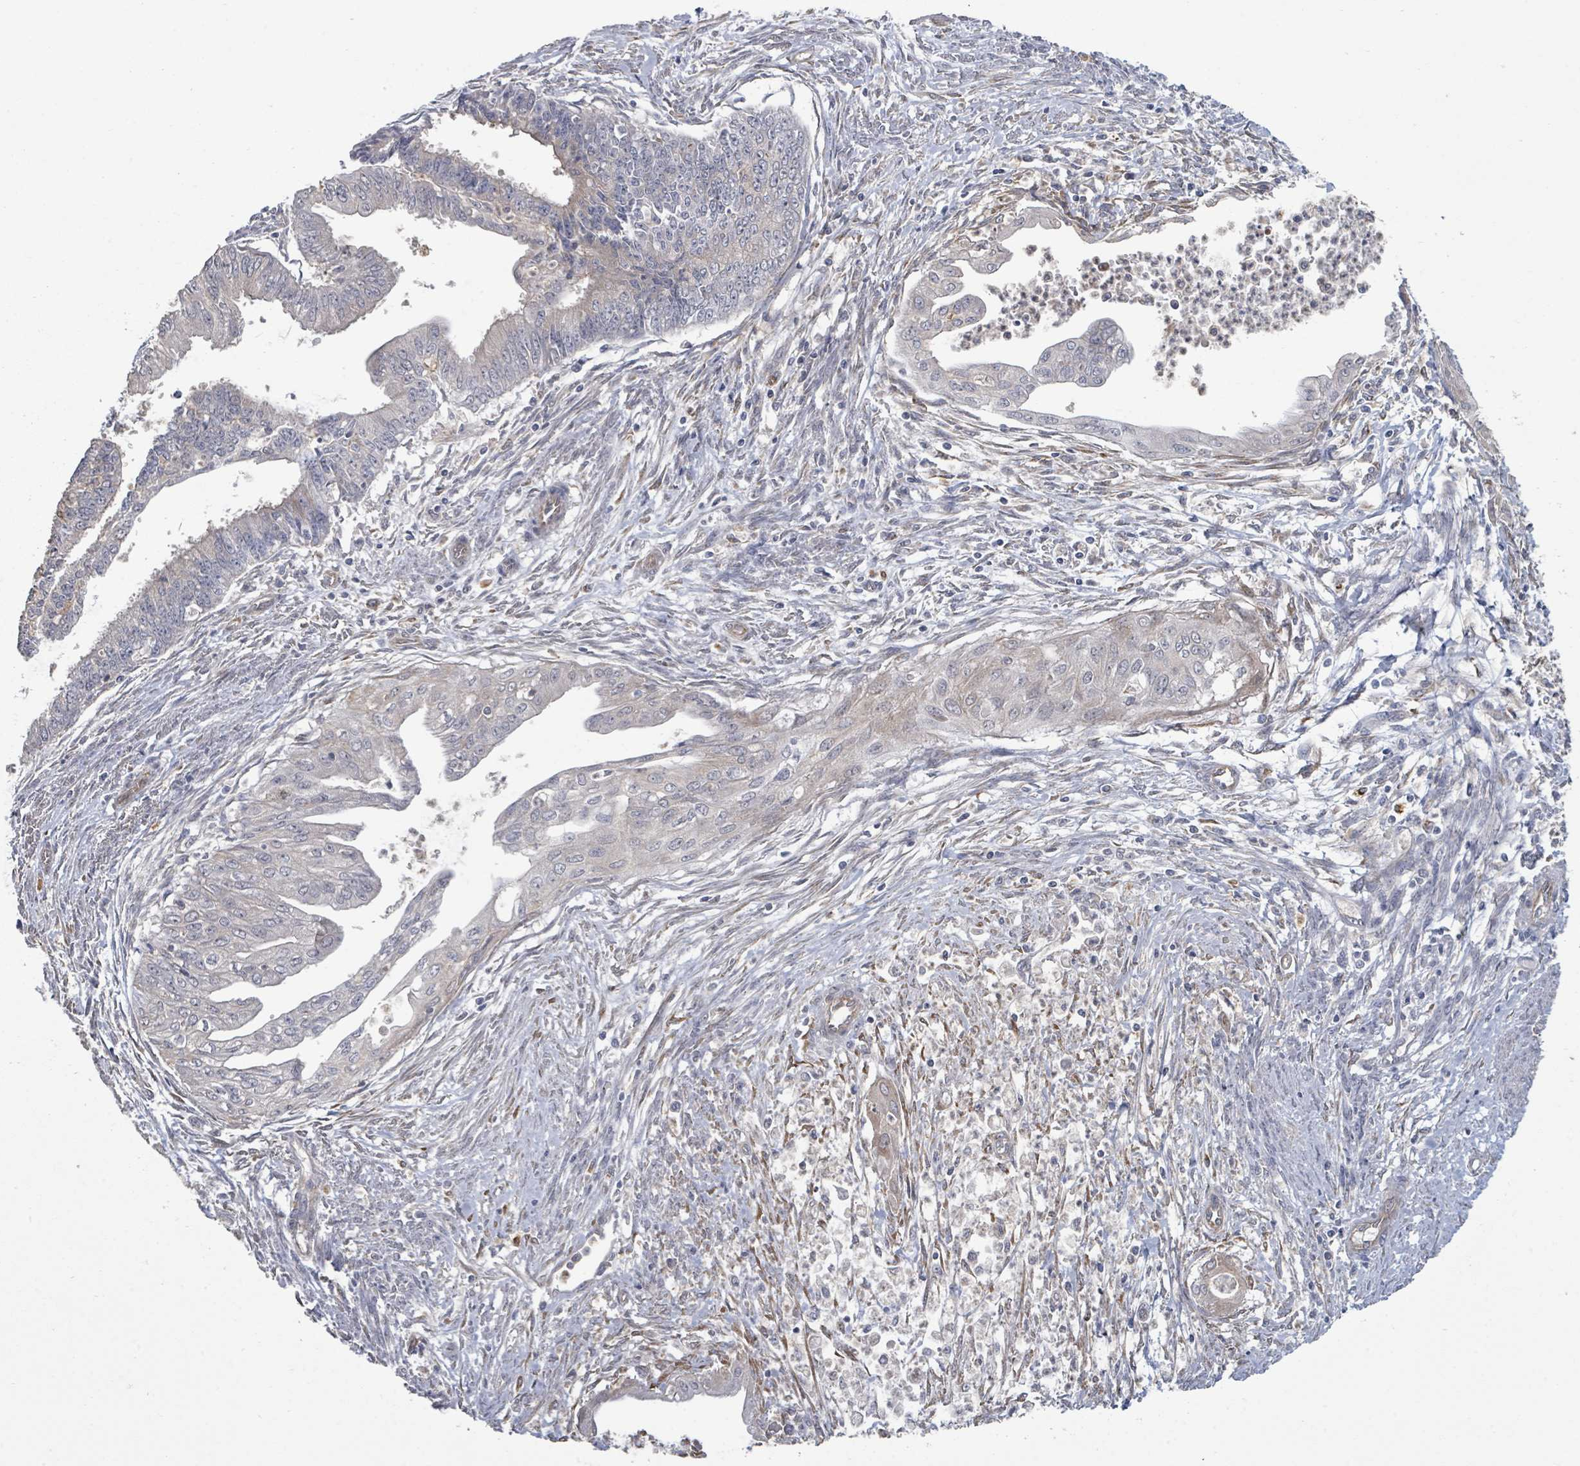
{"staining": {"intensity": "negative", "quantity": "none", "location": "none"}, "tissue": "endometrial cancer", "cell_type": "Tumor cells", "image_type": "cancer", "snomed": [{"axis": "morphology", "description": "Adenocarcinoma, NOS"}, {"axis": "topography", "description": "Endometrium"}], "caption": "High power microscopy micrograph of an IHC histopathology image of adenocarcinoma (endometrial), revealing no significant positivity in tumor cells.", "gene": "SLC9A7", "patient": {"sex": "female", "age": 73}}